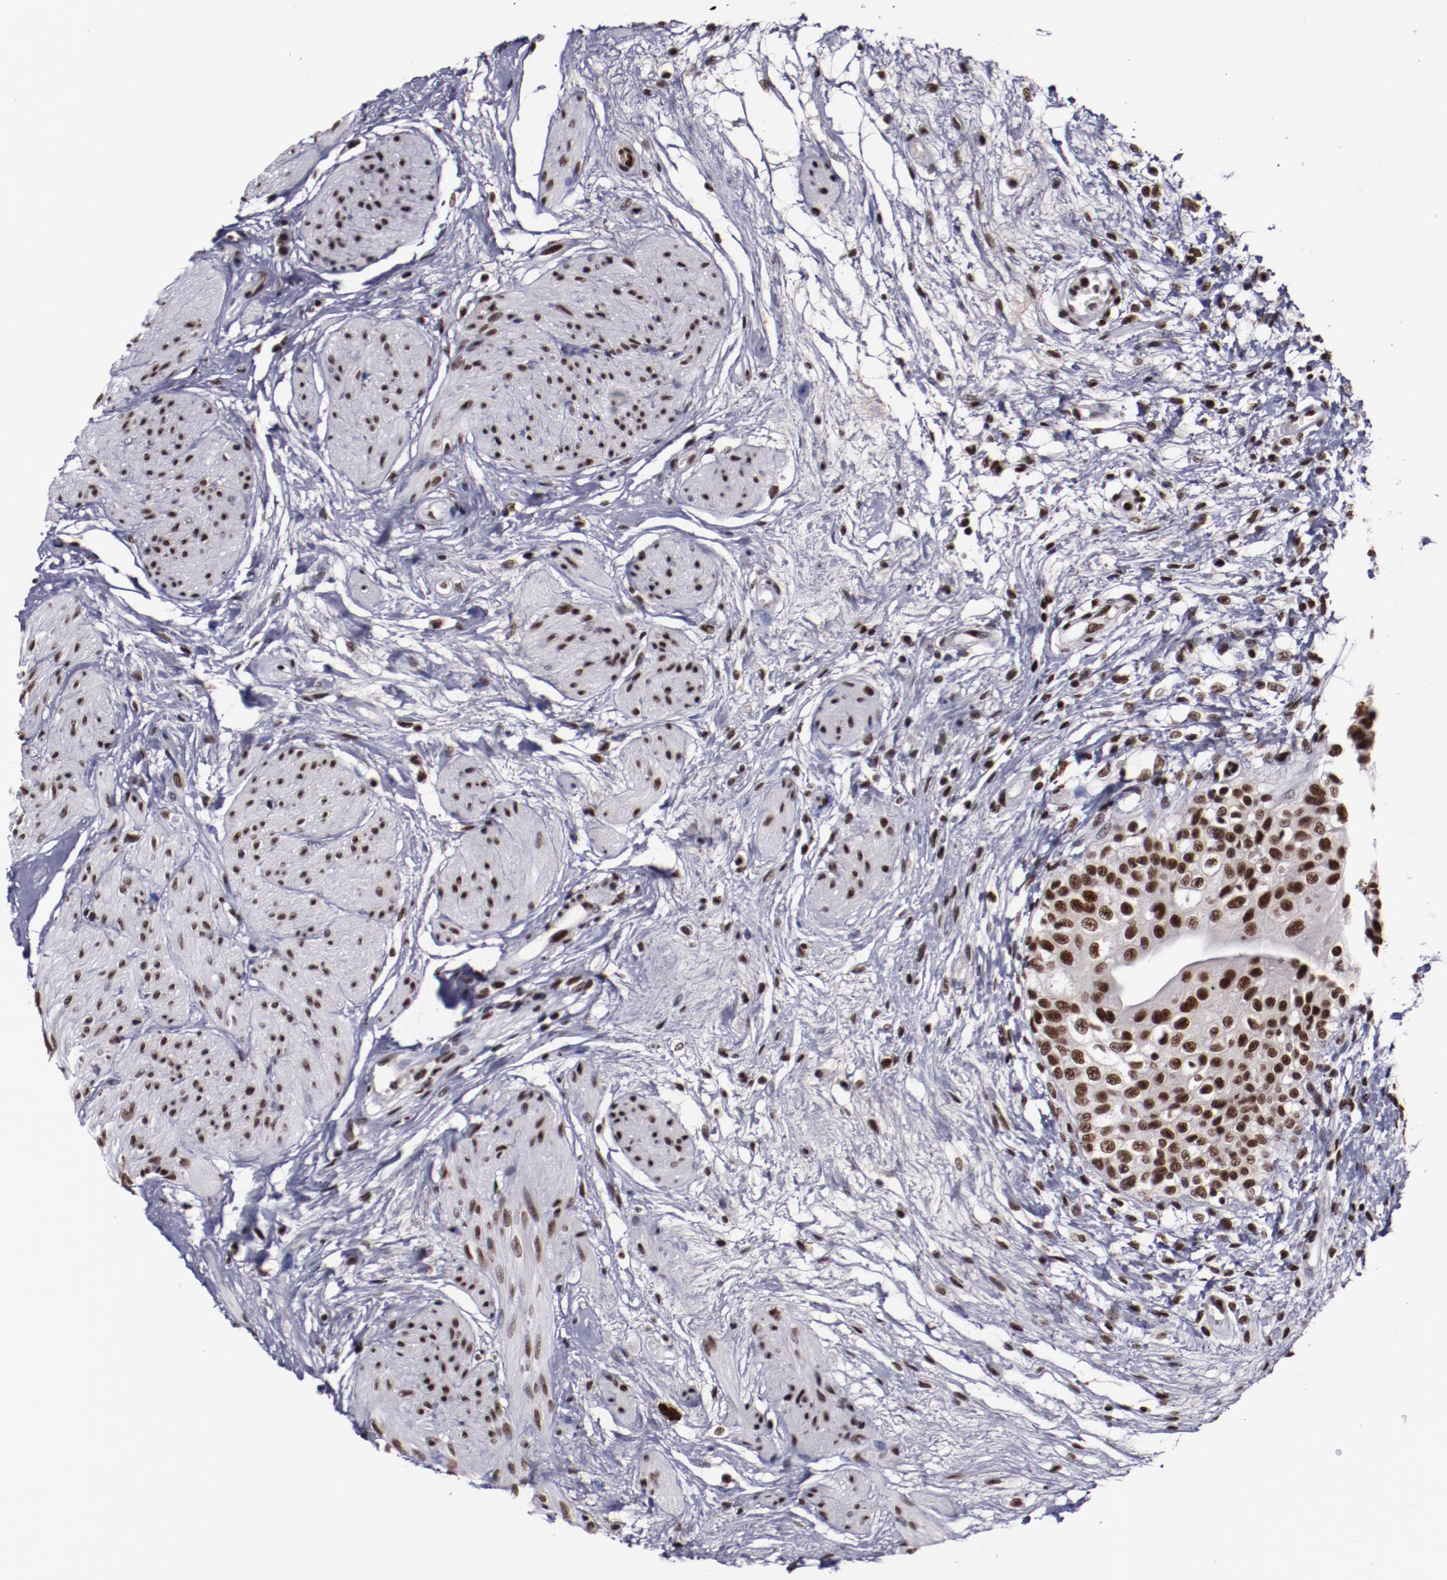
{"staining": {"intensity": "strong", "quantity": ">75%", "location": "nuclear"}, "tissue": "urinary bladder", "cell_type": "Urothelial cells", "image_type": "normal", "snomed": [{"axis": "morphology", "description": "Normal tissue, NOS"}, {"axis": "topography", "description": "Urinary bladder"}], "caption": "Protein staining of normal urinary bladder shows strong nuclear staining in about >75% of urothelial cells.", "gene": "ERH", "patient": {"sex": "female", "age": 55}}